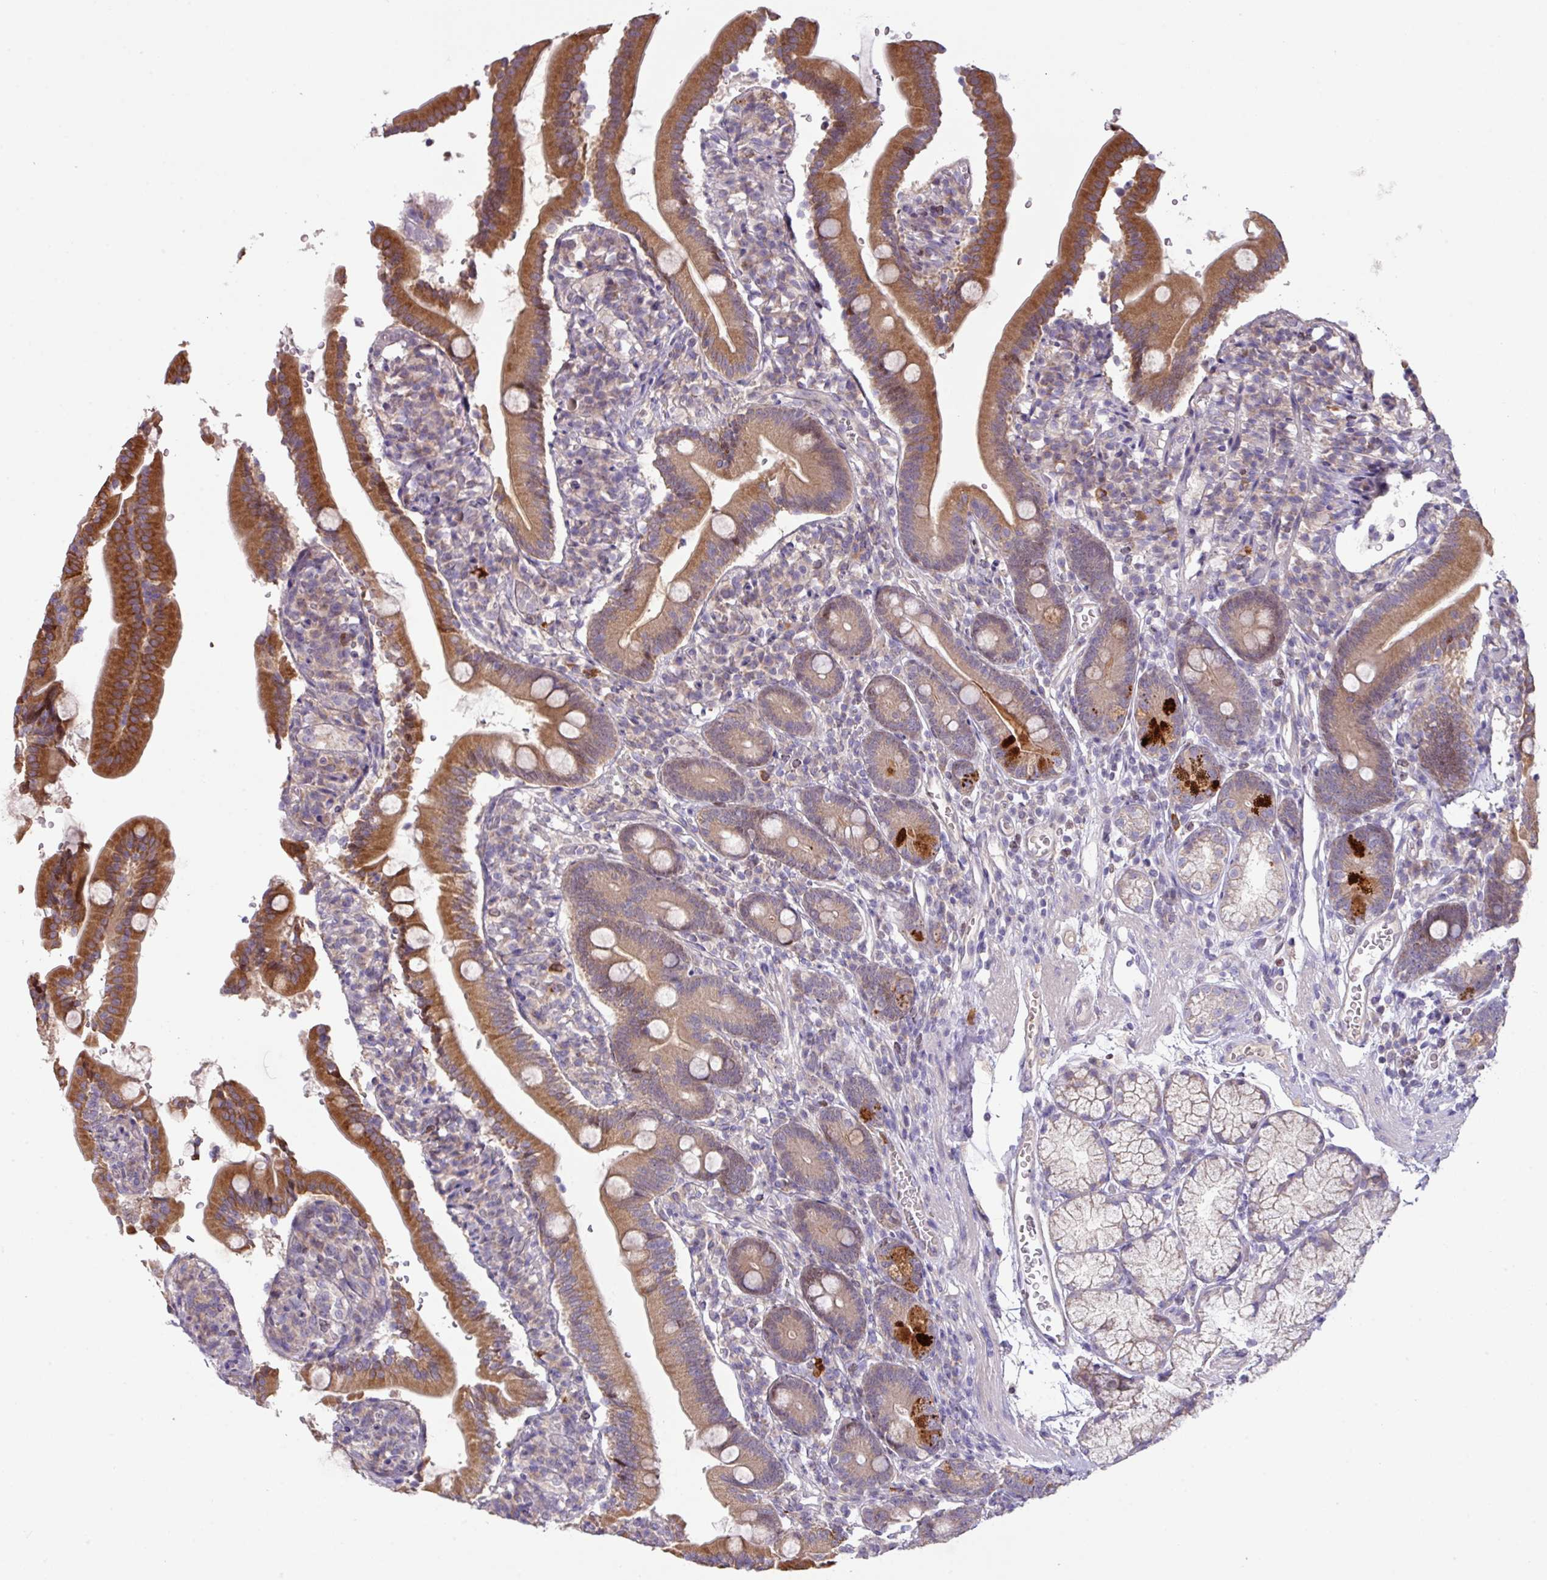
{"staining": {"intensity": "moderate", "quantity": ">75%", "location": "cytoplasmic/membranous"}, "tissue": "duodenum", "cell_type": "Glandular cells", "image_type": "normal", "snomed": [{"axis": "morphology", "description": "Normal tissue, NOS"}, {"axis": "topography", "description": "Duodenum"}], "caption": "About >75% of glandular cells in unremarkable duodenum display moderate cytoplasmic/membranous protein staining as visualized by brown immunohistochemical staining.", "gene": "ZNF394", "patient": {"sex": "female", "age": 67}}